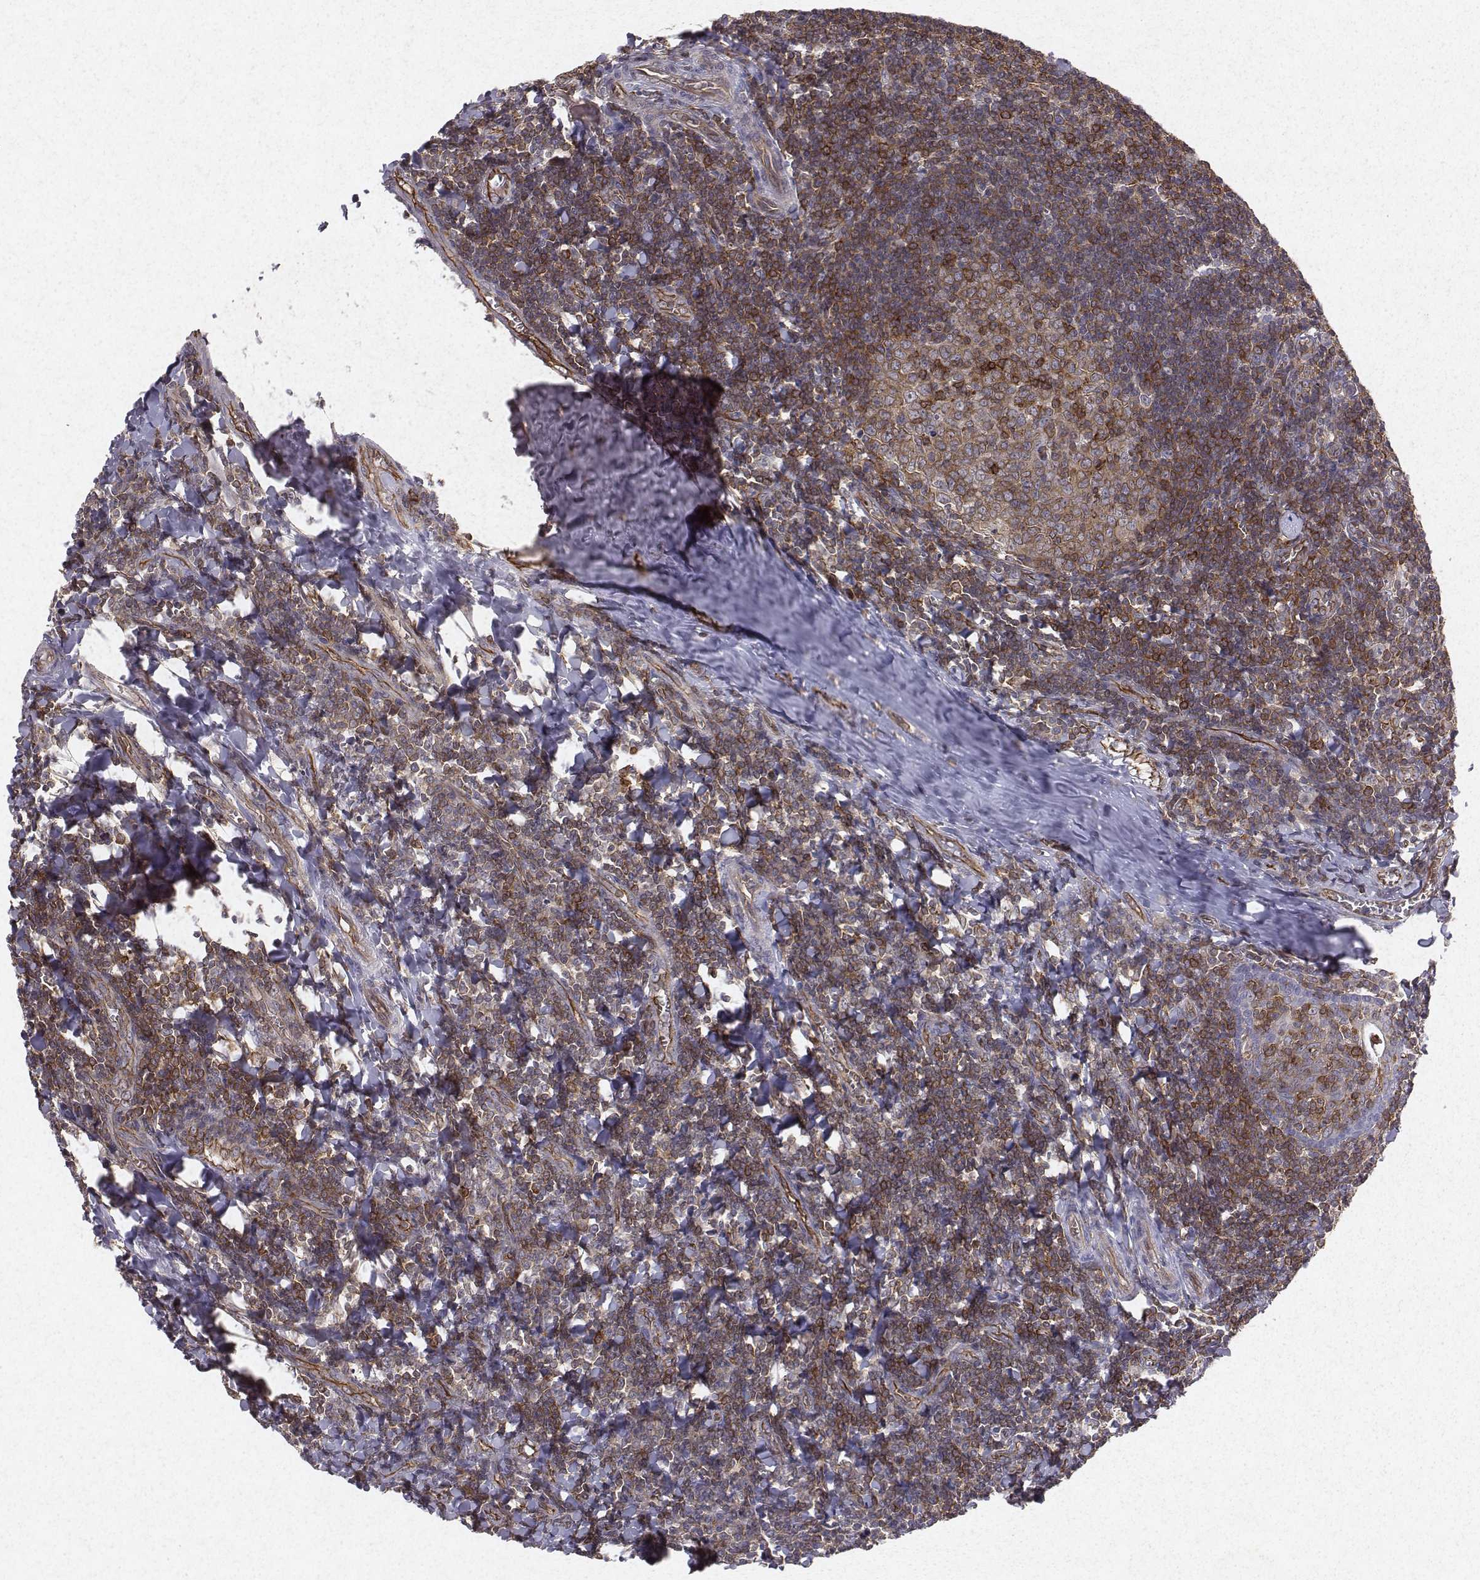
{"staining": {"intensity": "moderate", "quantity": "25%-75%", "location": "cytoplasmic/membranous"}, "tissue": "tonsil", "cell_type": "Germinal center cells", "image_type": "normal", "snomed": [{"axis": "morphology", "description": "Normal tissue, NOS"}, {"axis": "morphology", "description": "Inflammation, NOS"}, {"axis": "topography", "description": "Tonsil"}], "caption": "Protein positivity by immunohistochemistry (IHC) demonstrates moderate cytoplasmic/membranous expression in about 25%-75% of germinal center cells in unremarkable tonsil.", "gene": "PTPRG", "patient": {"sex": "female", "age": 31}}